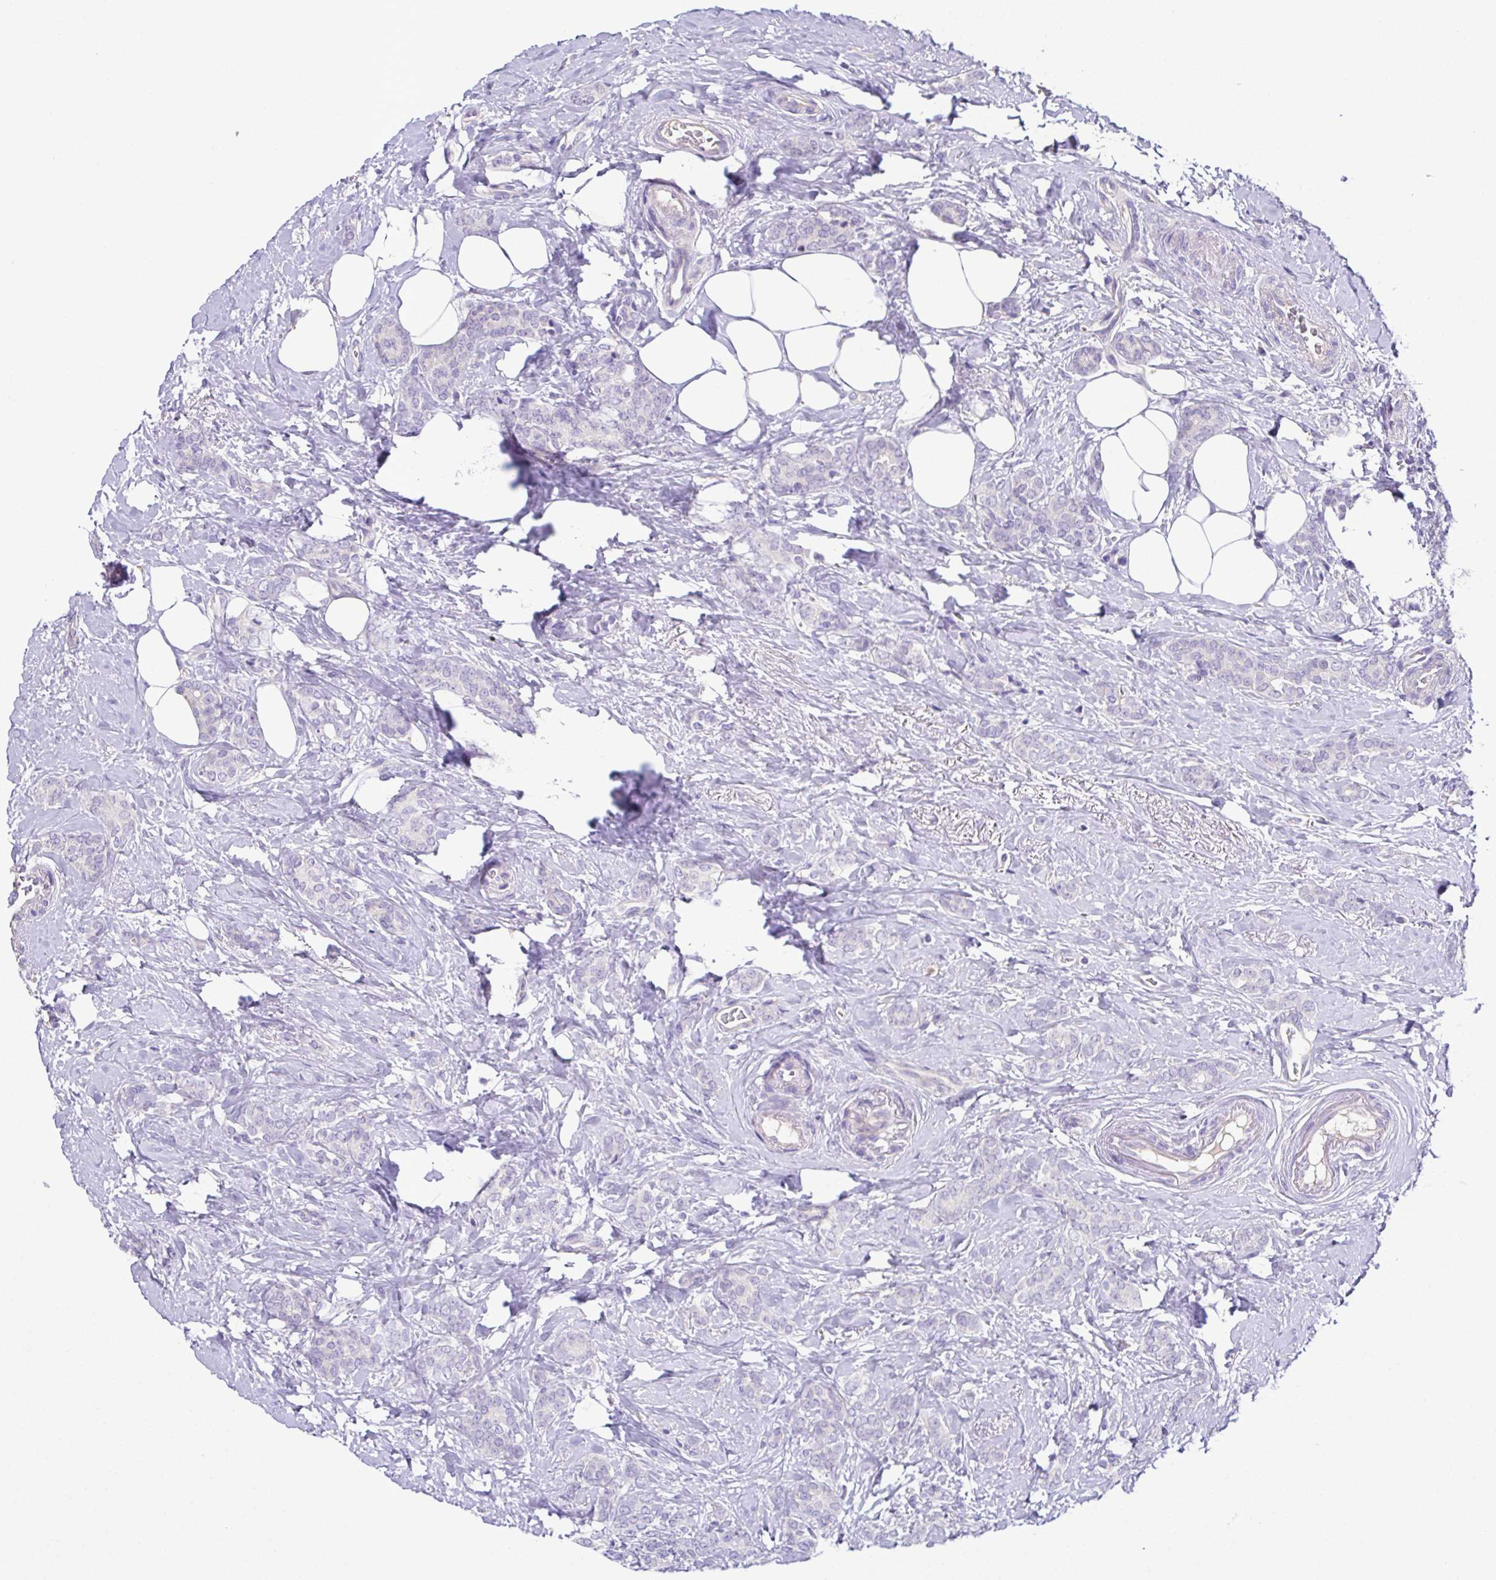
{"staining": {"intensity": "negative", "quantity": "none", "location": "none"}, "tissue": "breast cancer", "cell_type": "Tumor cells", "image_type": "cancer", "snomed": [{"axis": "morphology", "description": "Normal tissue, NOS"}, {"axis": "morphology", "description": "Duct carcinoma"}, {"axis": "topography", "description": "Breast"}], "caption": "DAB (3,3'-diaminobenzidine) immunohistochemical staining of breast invasive ductal carcinoma demonstrates no significant positivity in tumor cells.", "gene": "MARCO", "patient": {"sex": "female", "age": 77}}